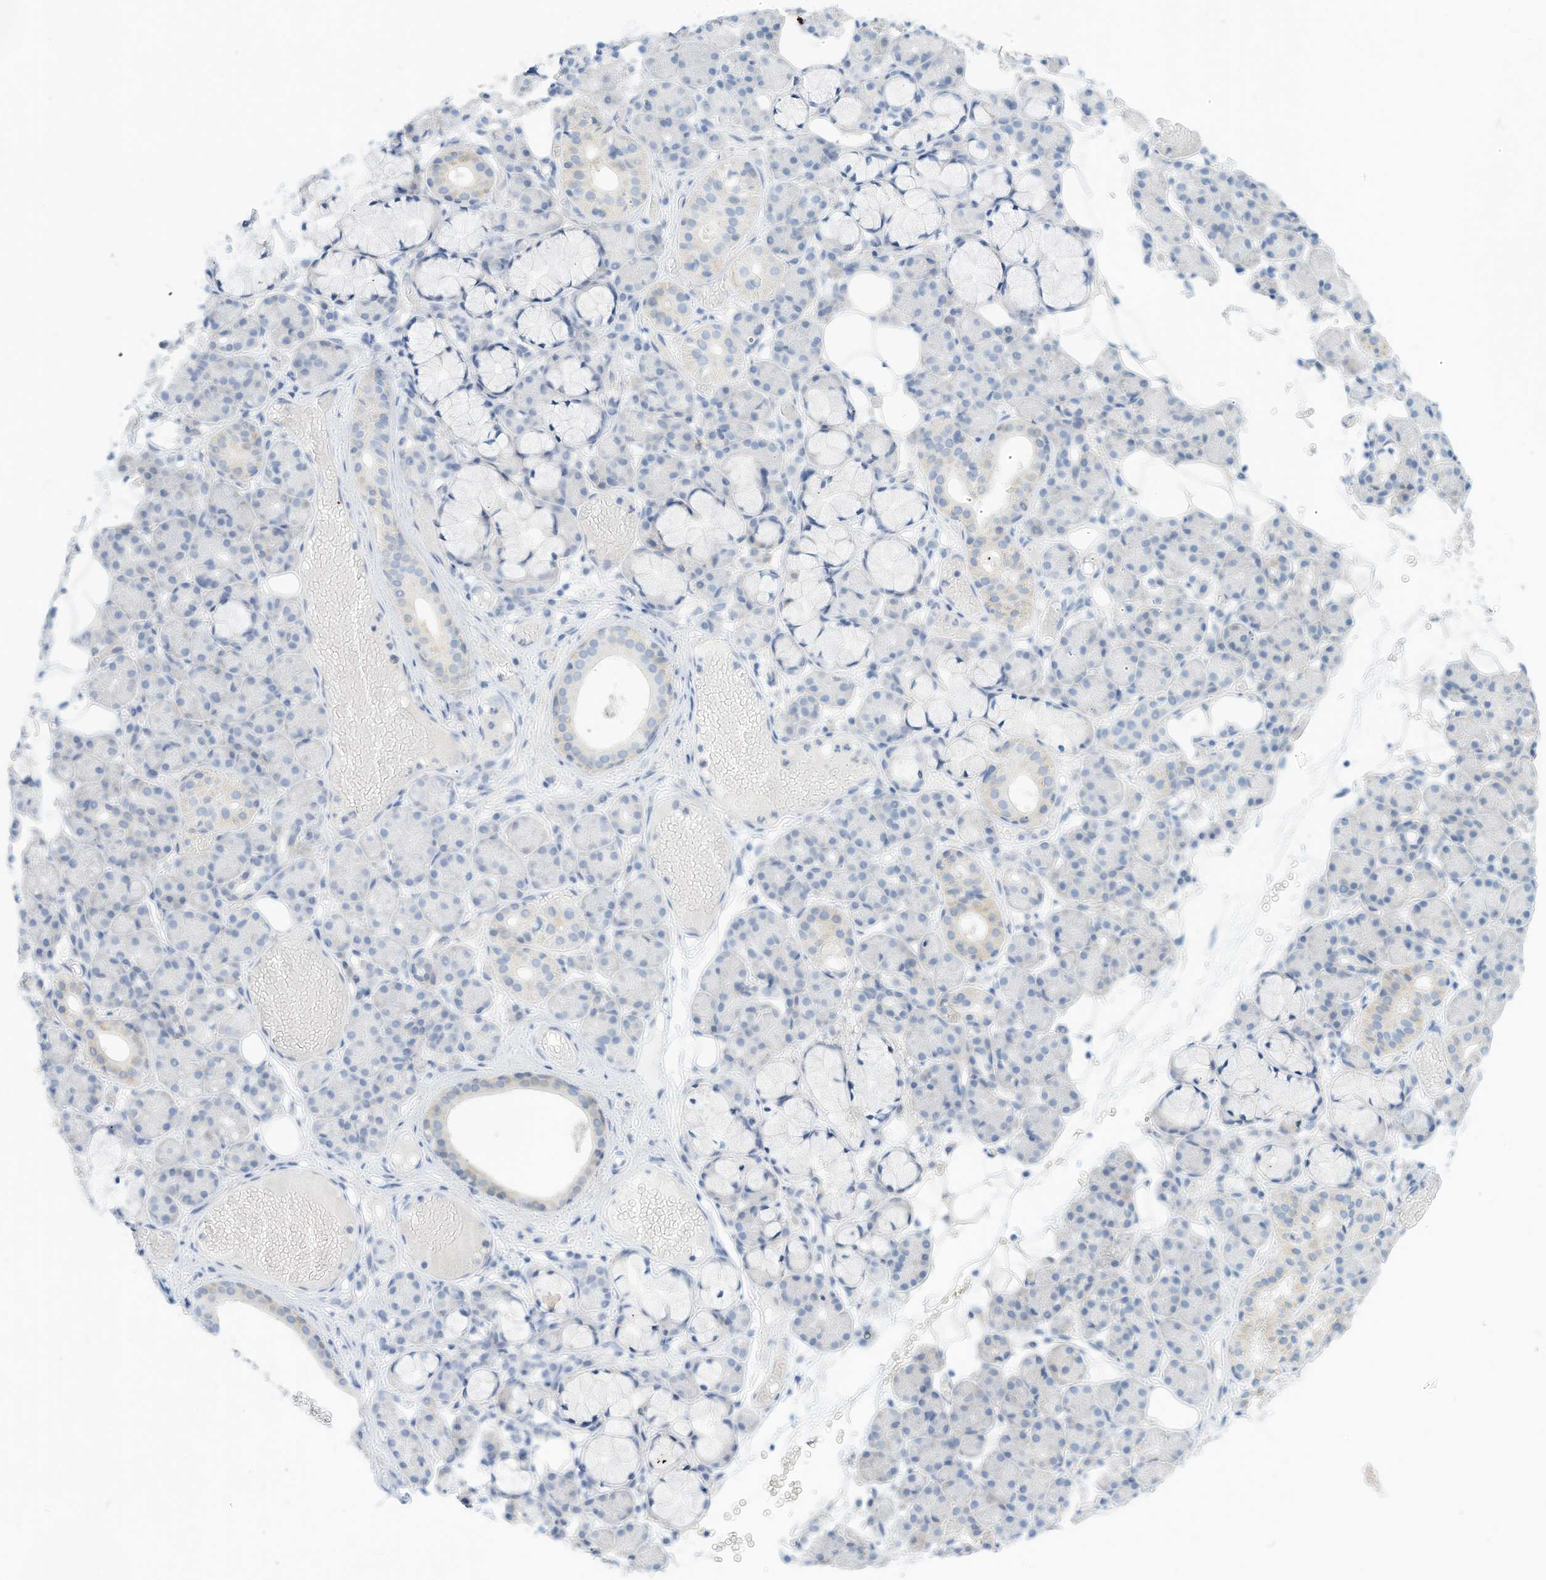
{"staining": {"intensity": "negative", "quantity": "none", "location": "none"}, "tissue": "salivary gland", "cell_type": "Glandular cells", "image_type": "normal", "snomed": [{"axis": "morphology", "description": "Normal tissue, NOS"}, {"axis": "topography", "description": "Salivary gland"}], "caption": "This is an immunohistochemistry (IHC) image of unremarkable salivary gland. There is no positivity in glandular cells.", "gene": "SPOCD1", "patient": {"sex": "male", "age": 63}}